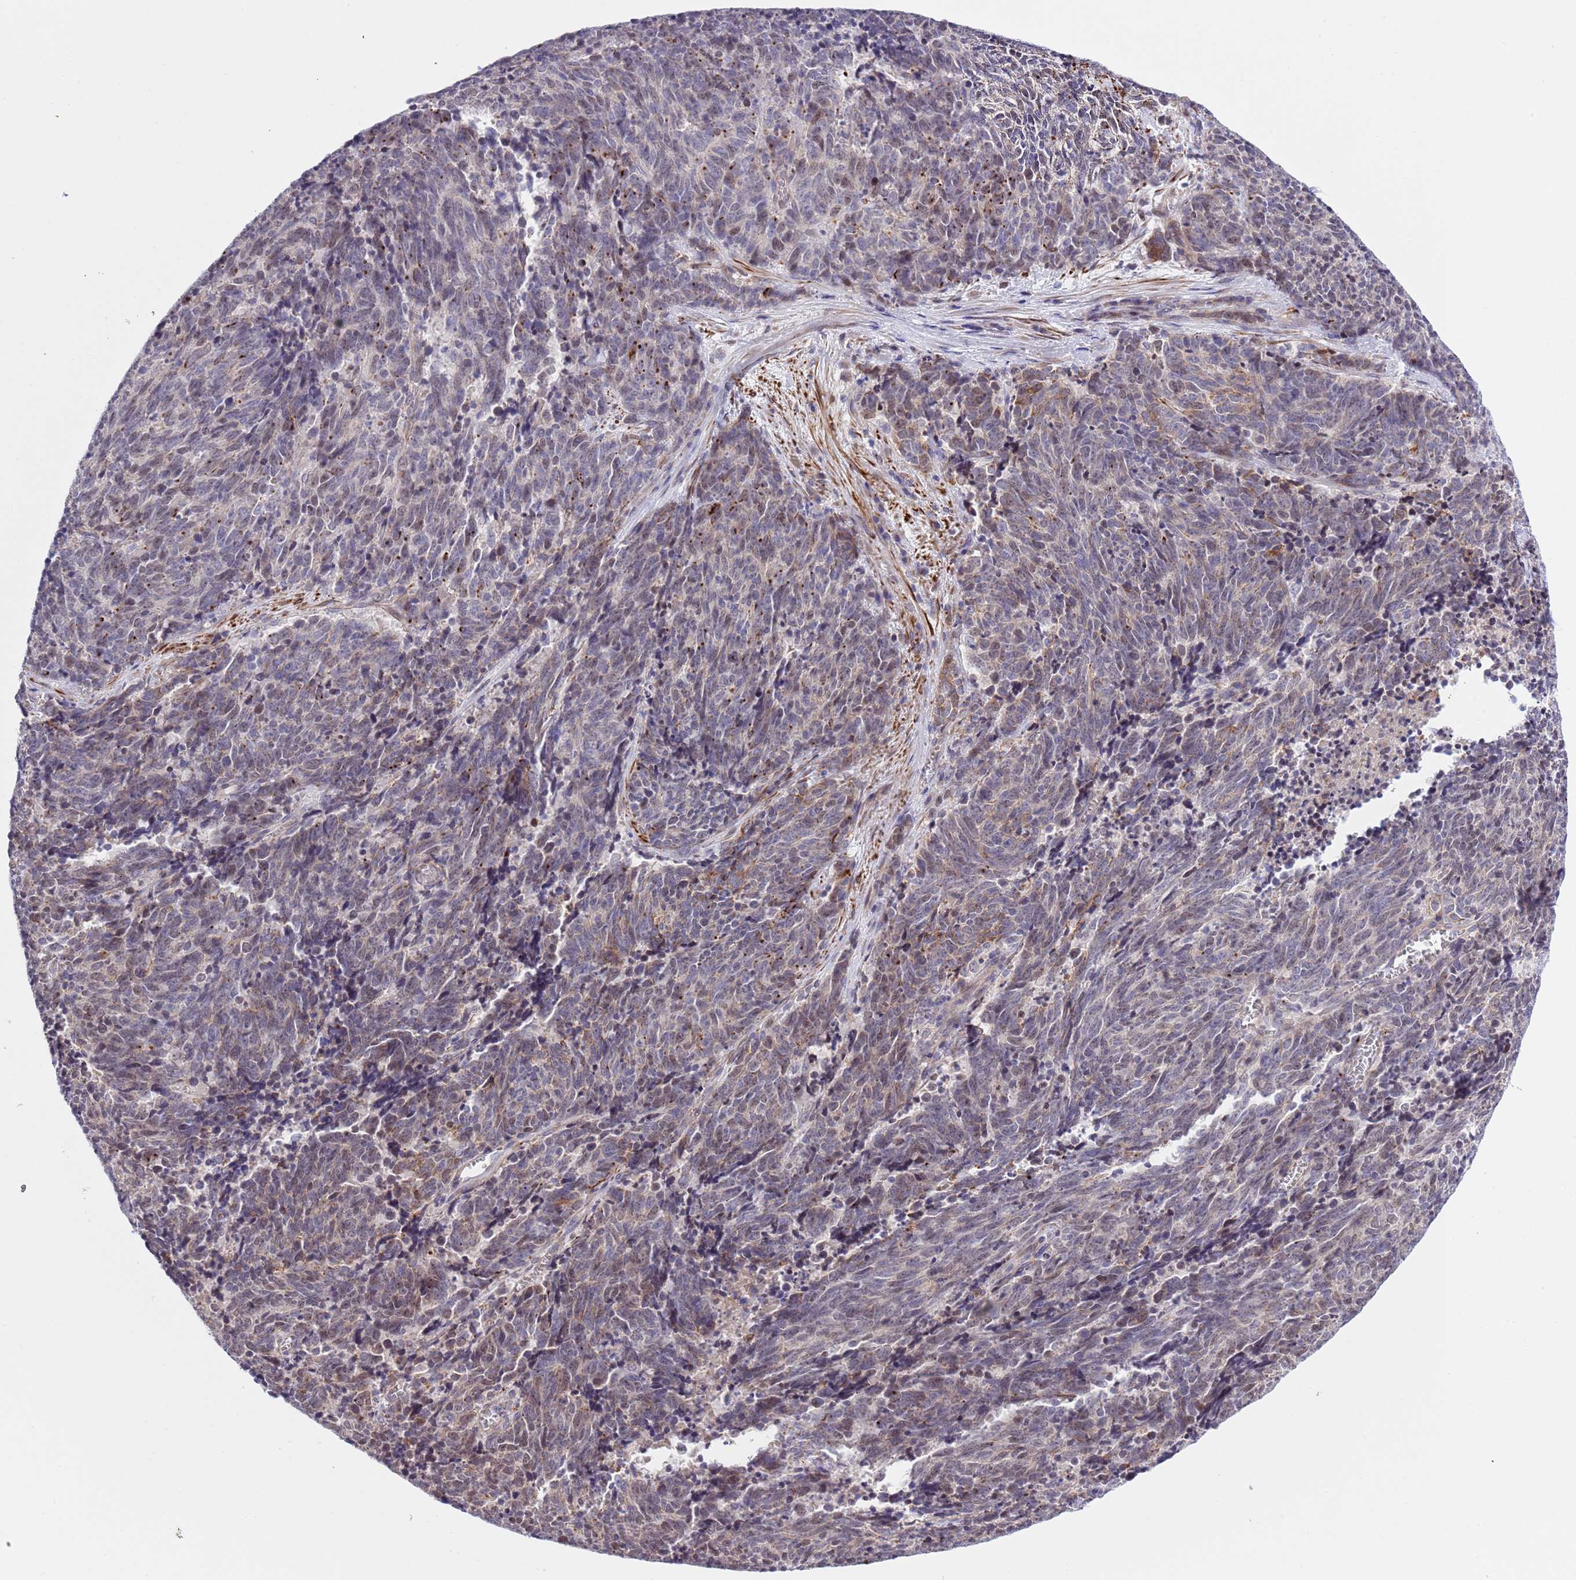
{"staining": {"intensity": "weak", "quantity": "<25%", "location": "cytoplasmic/membranous"}, "tissue": "cervical cancer", "cell_type": "Tumor cells", "image_type": "cancer", "snomed": [{"axis": "morphology", "description": "Squamous cell carcinoma, NOS"}, {"axis": "topography", "description": "Cervix"}], "caption": "Histopathology image shows no protein staining in tumor cells of cervical squamous cell carcinoma tissue.", "gene": "NET1", "patient": {"sex": "female", "age": 29}}